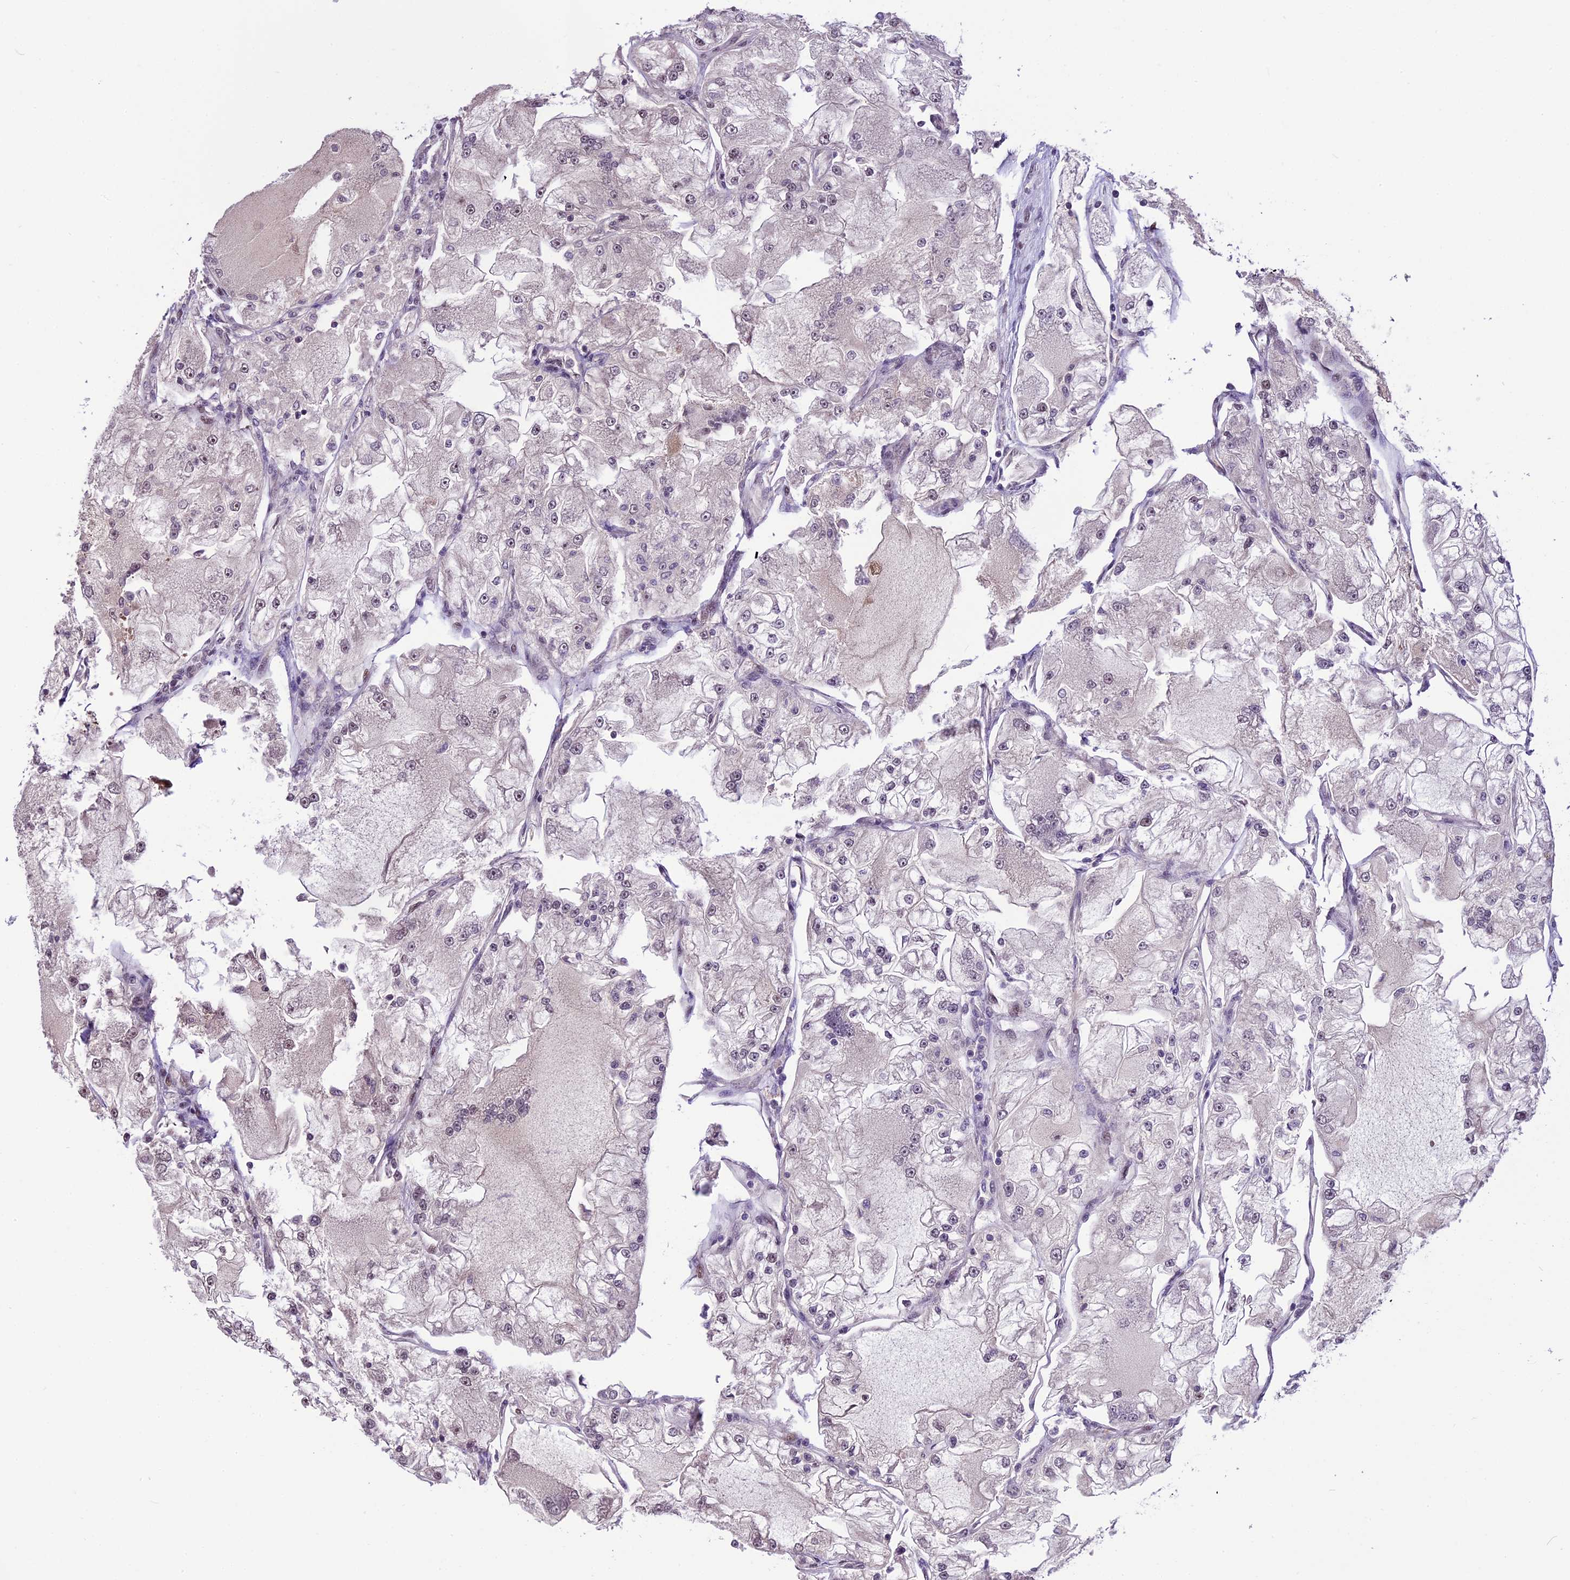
{"staining": {"intensity": "weak", "quantity": "<25%", "location": "nuclear"}, "tissue": "renal cancer", "cell_type": "Tumor cells", "image_type": "cancer", "snomed": [{"axis": "morphology", "description": "Adenocarcinoma, NOS"}, {"axis": "topography", "description": "Kidney"}], "caption": "The IHC image has no significant staining in tumor cells of adenocarcinoma (renal) tissue.", "gene": "POLR3E", "patient": {"sex": "female", "age": 72}}